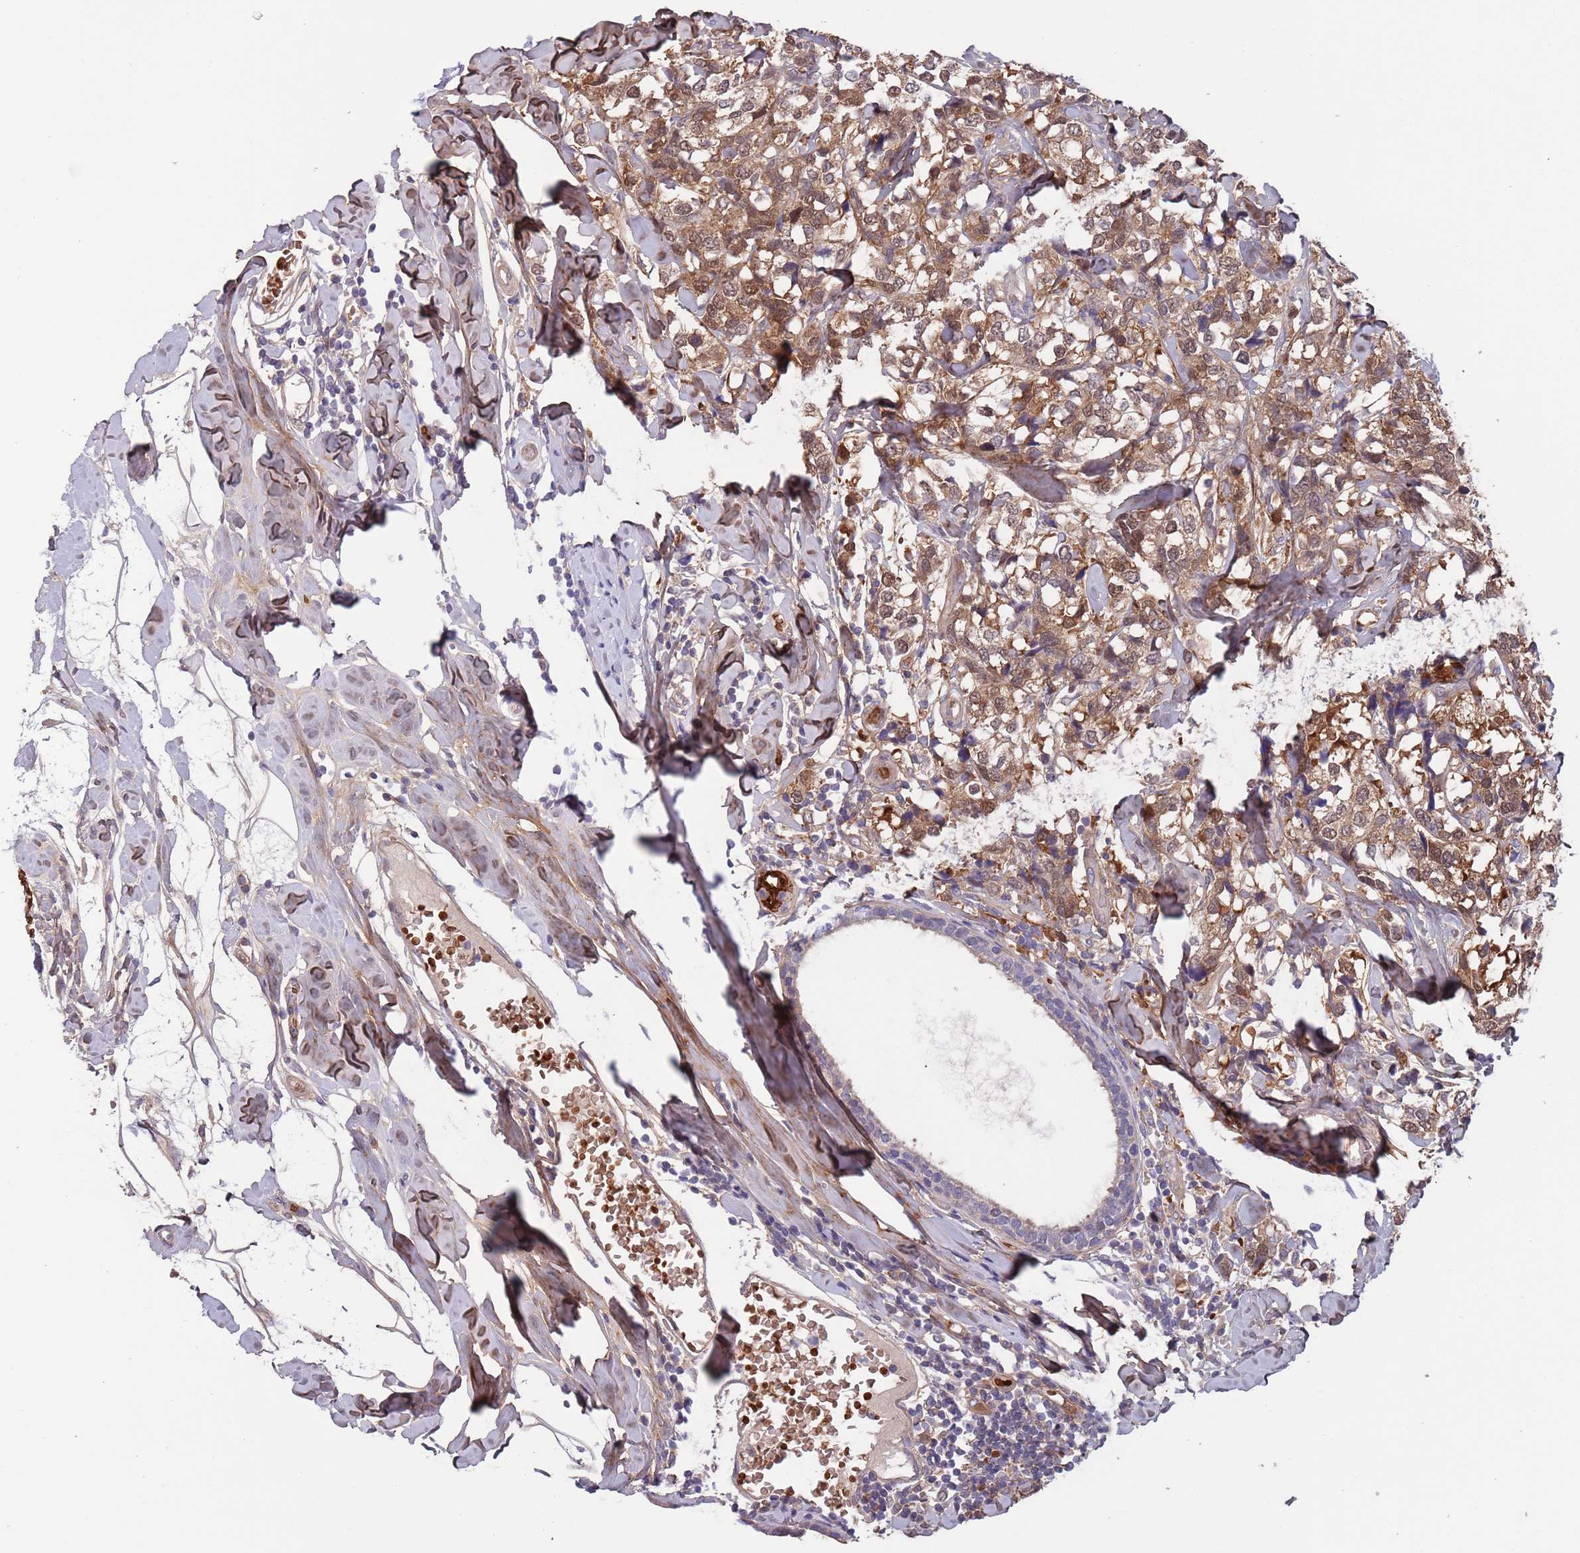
{"staining": {"intensity": "moderate", "quantity": ">75%", "location": "cytoplasmic/membranous,nuclear"}, "tissue": "breast cancer", "cell_type": "Tumor cells", "image_type": "cancer", "snomed": [{"axis": "morphology", "description": "Lobular carcinoma"}, {"axis": "topography", "description": "Breast"}], "caption": "An immunohistochemistry (IHC) image of neoplastic tissue is shown. Protein staining in brown labels moderate cytoplasmic/membranous and nuclear positivity in breast cancer (lobular carcinoma) within tumor cells.", "gene": "CLNS1A", "patient": {"sex": "female", "age": 59}}